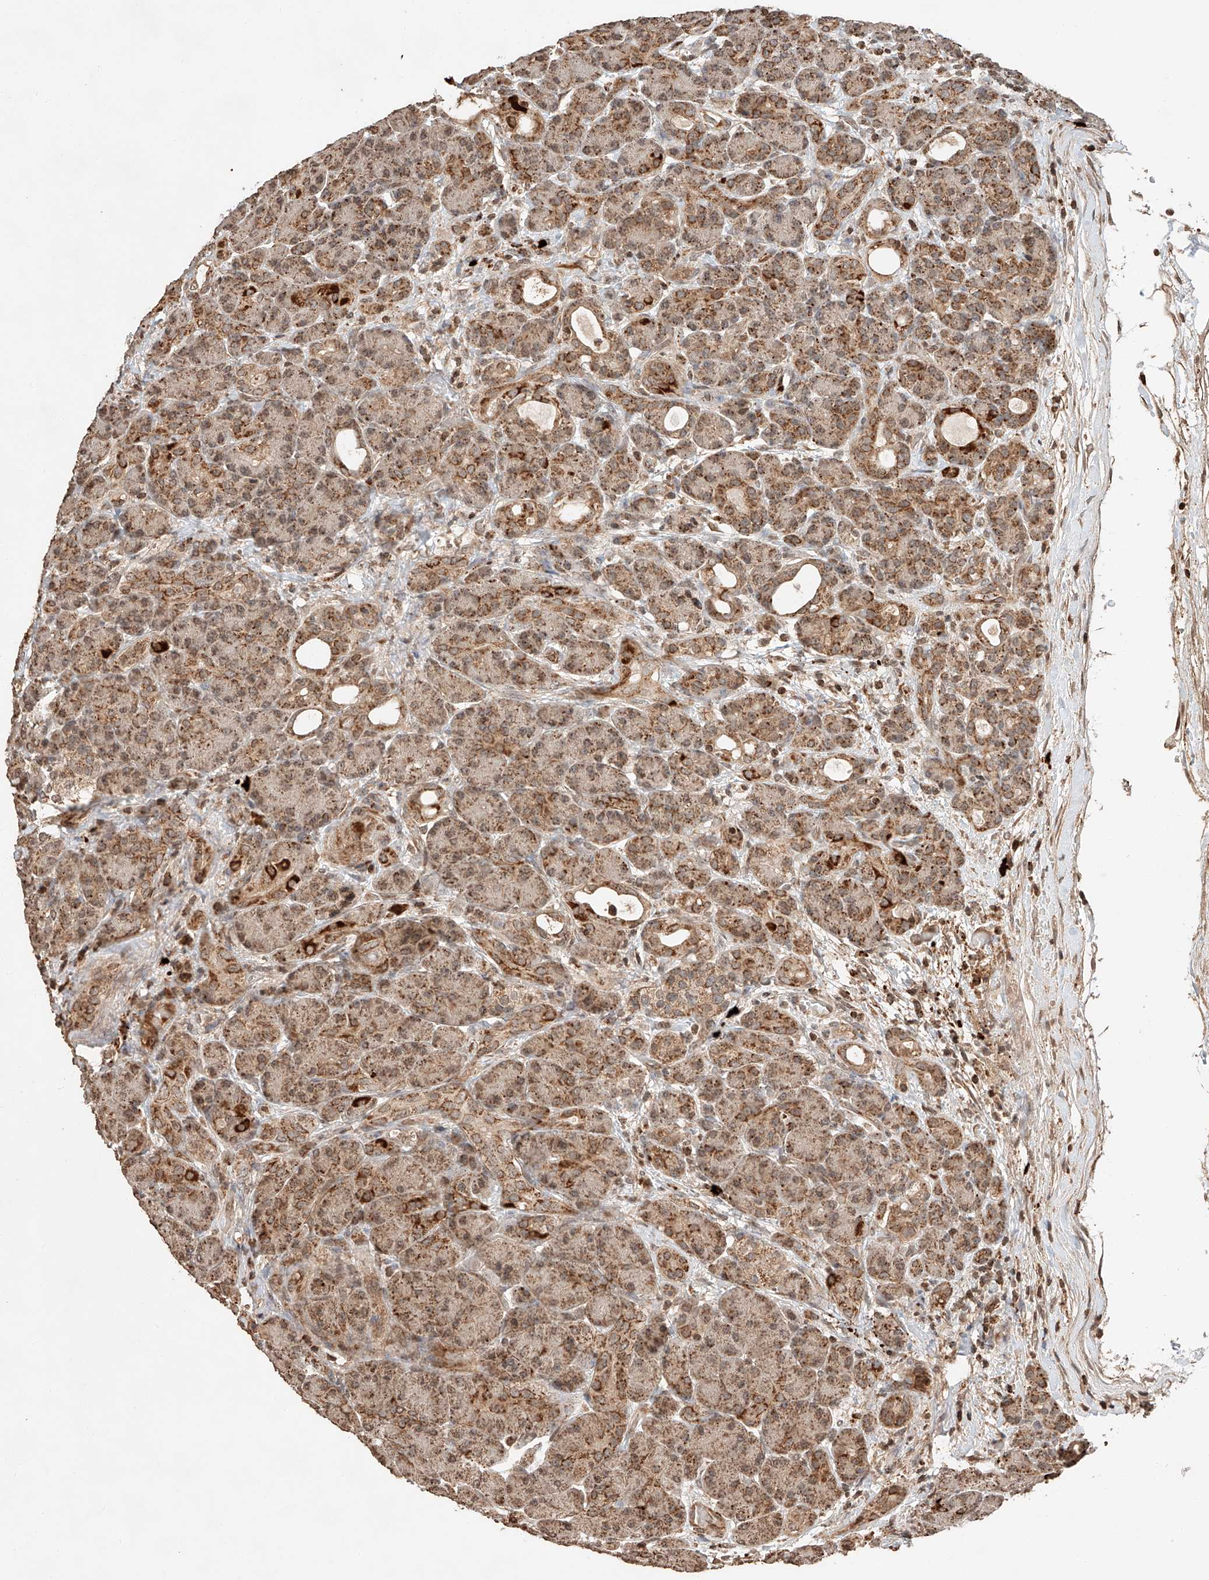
{"staining": {"intensity": "moderate", "quantity": "25%-75%", "location": "cytoplasmic/membranous"}, "tissue": "pancreas", "cell_type": "Exocrine glandular cells", "image_type": "normal", "snomed": [{"axis": "morphology", "description": "Normal tissue, NOS"}, {"axis": "topography", "description": "Pancreas"}], "caption": "Benign pancreas reveals moderate cytoplasmic/membranous staining in approximately 25%-75% of exocrine glandular cells, visualized by immunohistochemistry. Ihc stains the protein in brown and the nuclei are stained blue.", "gene": "ARHGAP33", "patient": {"sex": "male", "age": 63}}